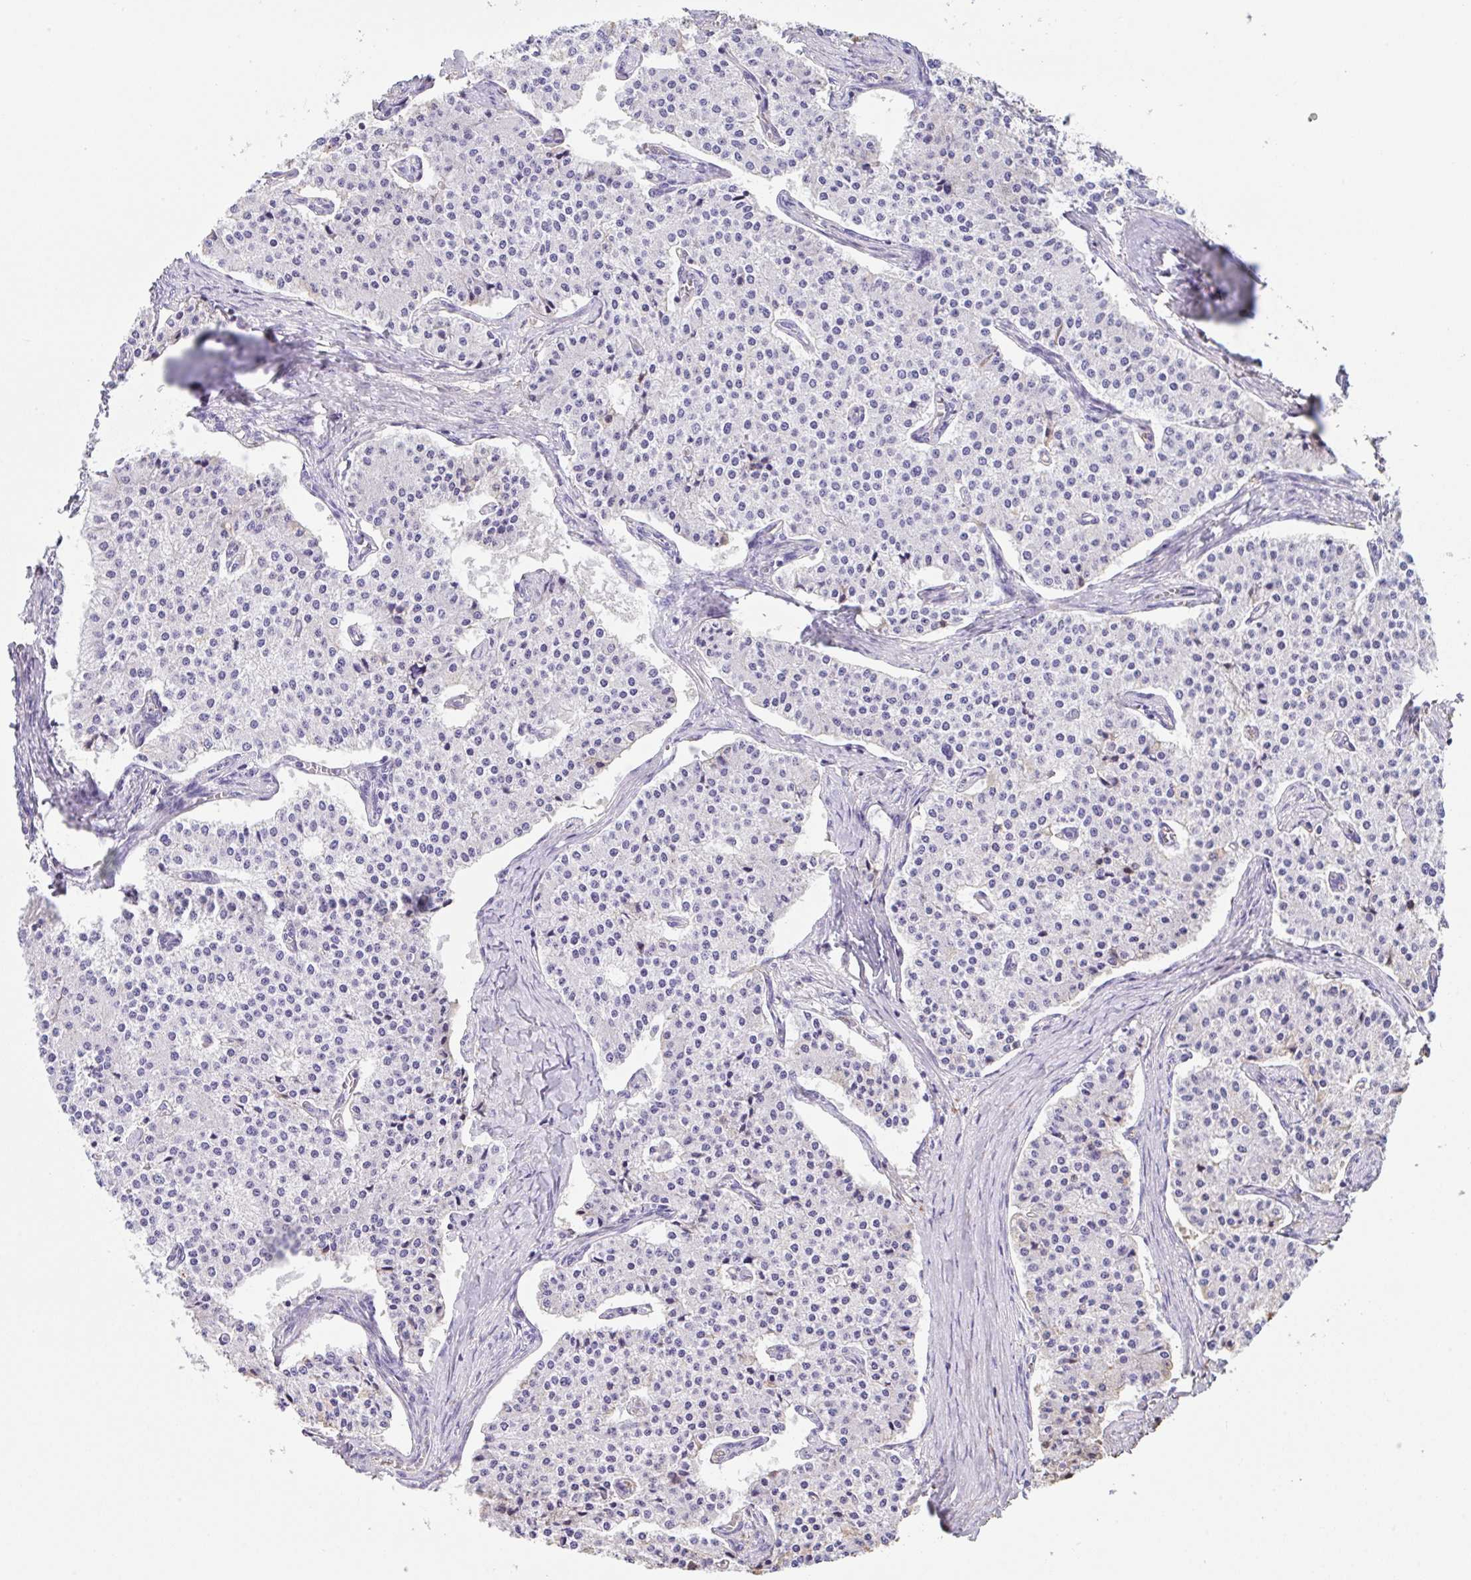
{"staining": {"intensity": "negative", "quantity": "none", "location": "none"}, "tissue": "carcinoid", "cell_type": "Tumor cells", "image_type": "cancer", "snomed": [{"axis": "morphology", "description": "Carcinoid, malignant, NOS"}, {"axis": "topography", "description": "Colon"}], "caption": "The histopathology image reveals no significant expression in tumor cells of malignant carcinoid.", "gene": "HOXC12", "patient": {"sex": "female", "age": 52}}